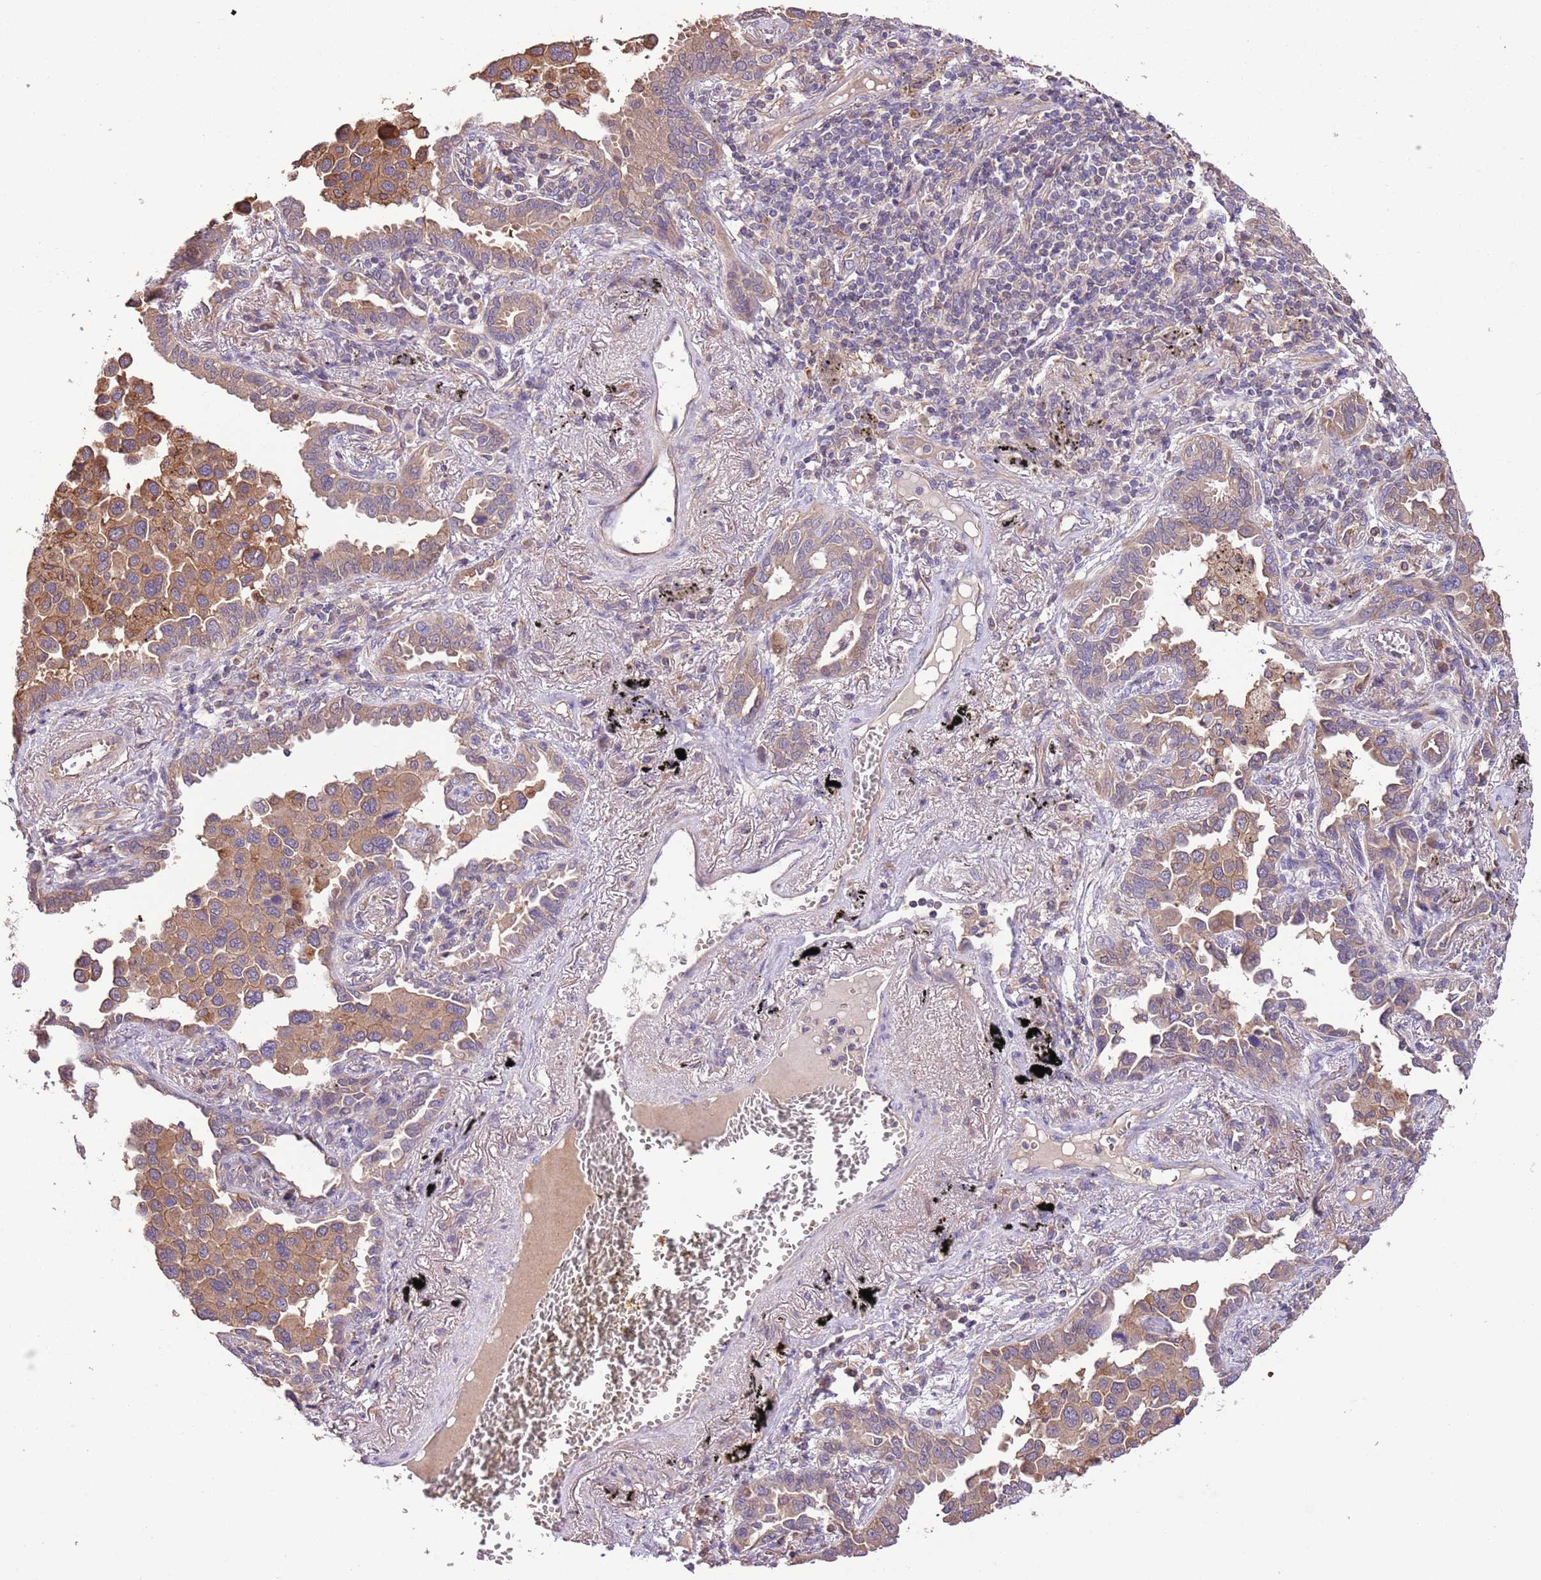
{"staining": {"intensity": "weak", "quantity": ">75%", "location": "cytoplasmic/membranous"}, "tissue": "lung cancer", "cell_type": "Tumor cells", "image_type": "cancer", "snomed": [{"axis": "morphology", "description": "Adenocarcinoma, NOS"}, {"axis": "topography", "description": "Lung"}], "caption": "High-magnification brightfield microscopy of lung adenocarcinoma stained with DAB (3,3'-diaminobenzidine) (brown) and counterstained with hematoxylin (blue). tumor cells exhibit weak cytoplasmic/membranous staining is appreciated in about>75% of cells.", "gene": "FAM89B", "patient": {"sex": "male", "age": 67}}